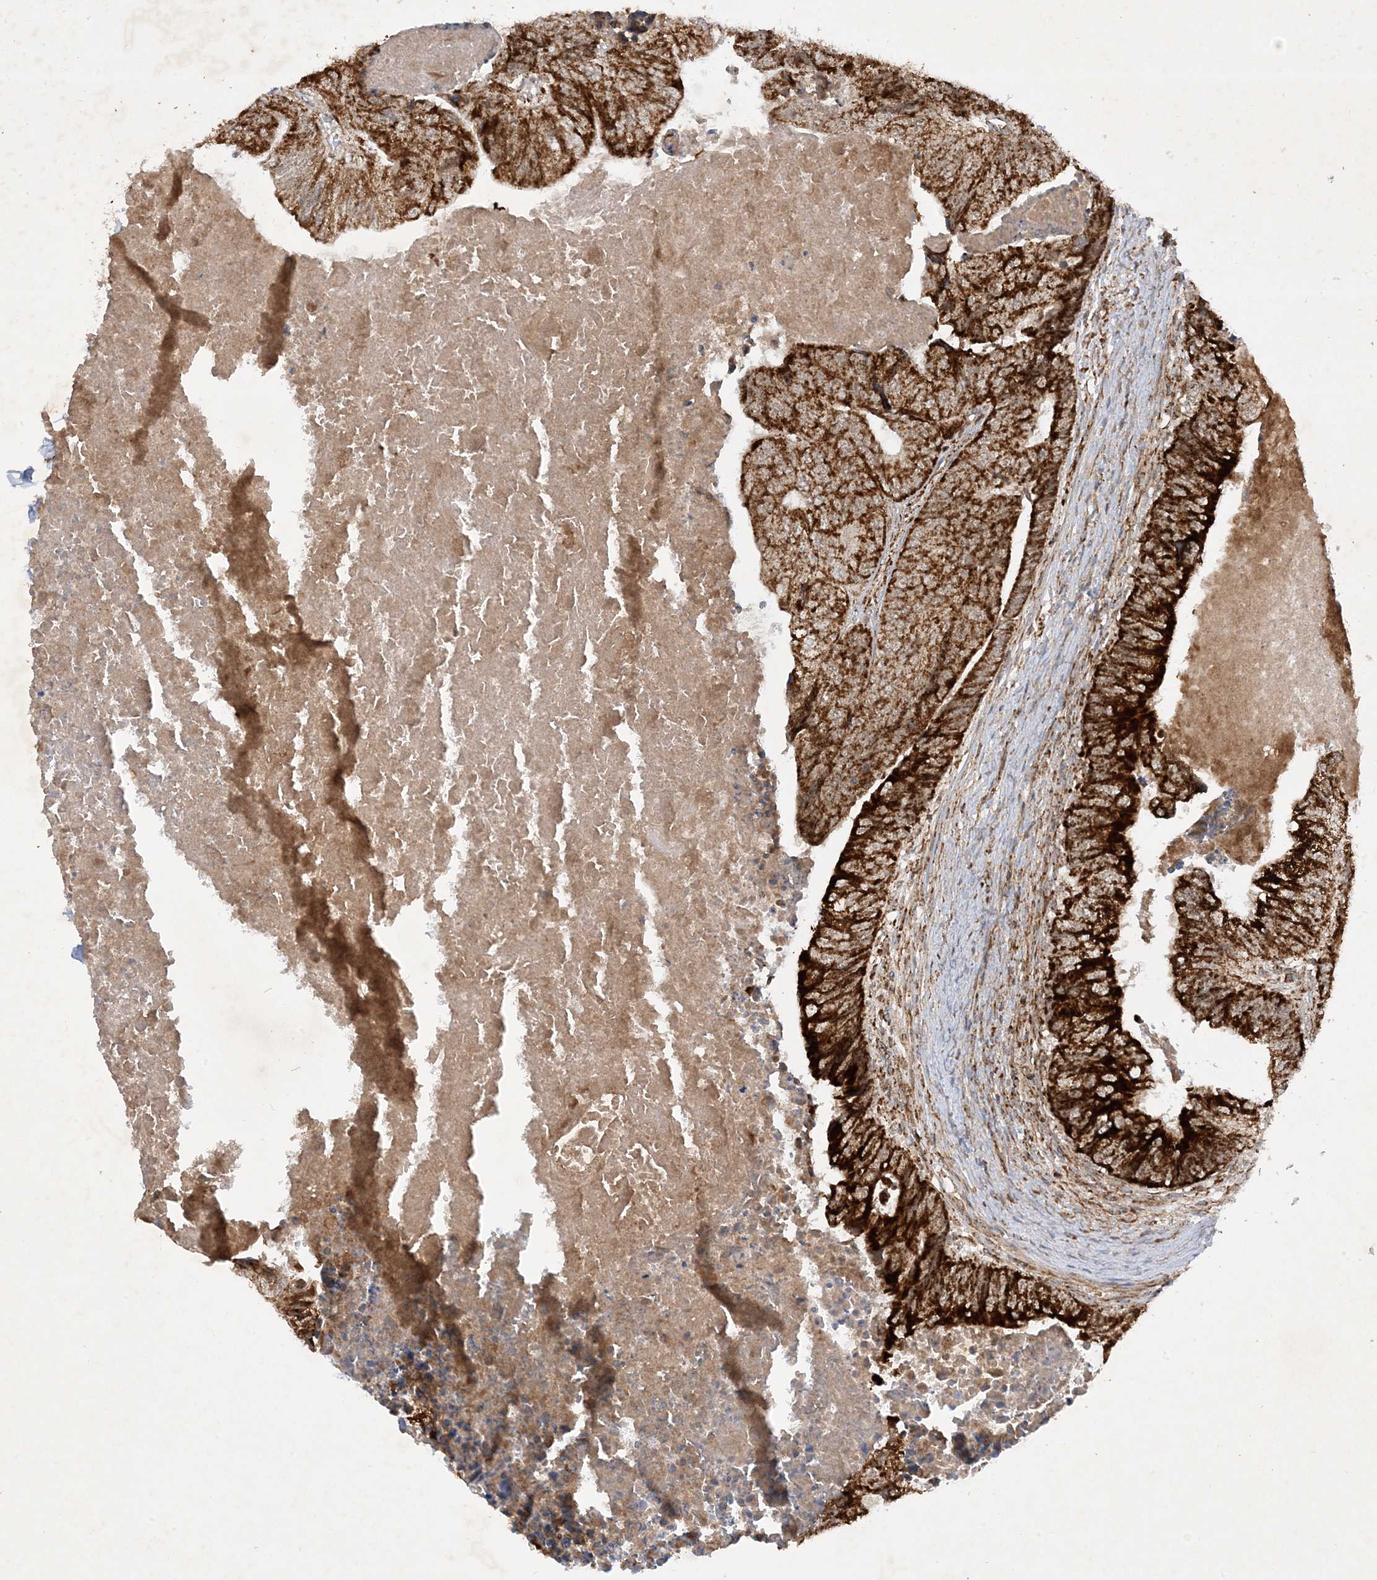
{"staining": {"intensity": "strong", "quantity": ">75%", "location": "cytoplasmic/membranous"}, "tissue": "colorectal cancer", "cell_type": "Tumor cells", "image_type": "cancer", "snomed": [{"axis": "morphology", "description": "Adenocarcinoma, NOS"}, {"axis": "topography", "description": "Colon"}], "caption": "This is an image of IHC staining of adenocarcinoma (colorectal), which shows strong expression in the cytoplasmic/membranous of tumor cells.", "gene": "NDUFAF3", "patient": {"sex": "female", "age": 67}}